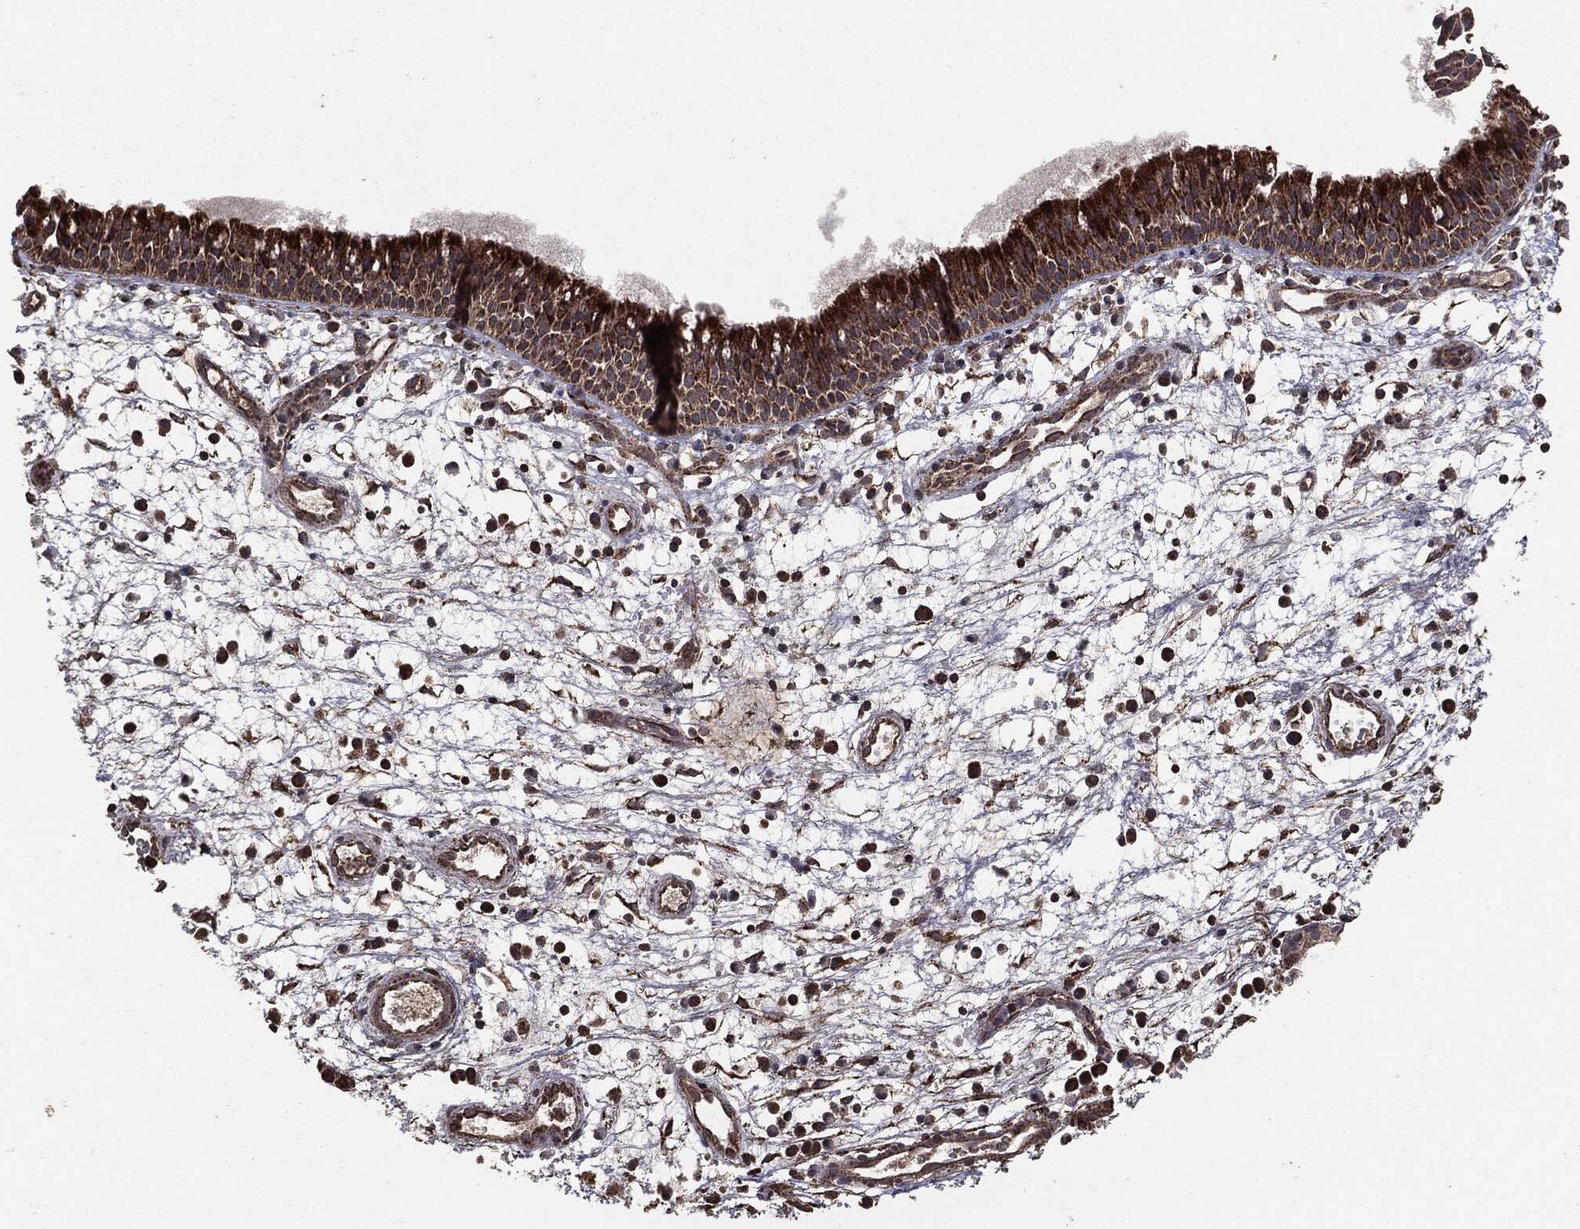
{"staining": {"intensity": "strong", "quantity": ">75%", "location": "cytoplasmic/membranous"}, "tissue": "nasopharynx", "cell_type": "Respiratory epithelial cells", "image_type": "normal", "snomed": [{"axis": "morphology", "description": "Normal tissue, NOS"}, {"axis": "topography", "description": "Nasopharynx"}], "caption": "IHC histopathology image of benign nasopharynx: nasopharynx stained using immunohistochemistry exhibits high levels of strong protein expression localized specifically in the cytoplasmic/membranous of respiratory epithelial cells, appearing as a cytoplasmic/membranous brown color.", "gene": "MTOR", "patient": {"sex": "male", "age": 58}}